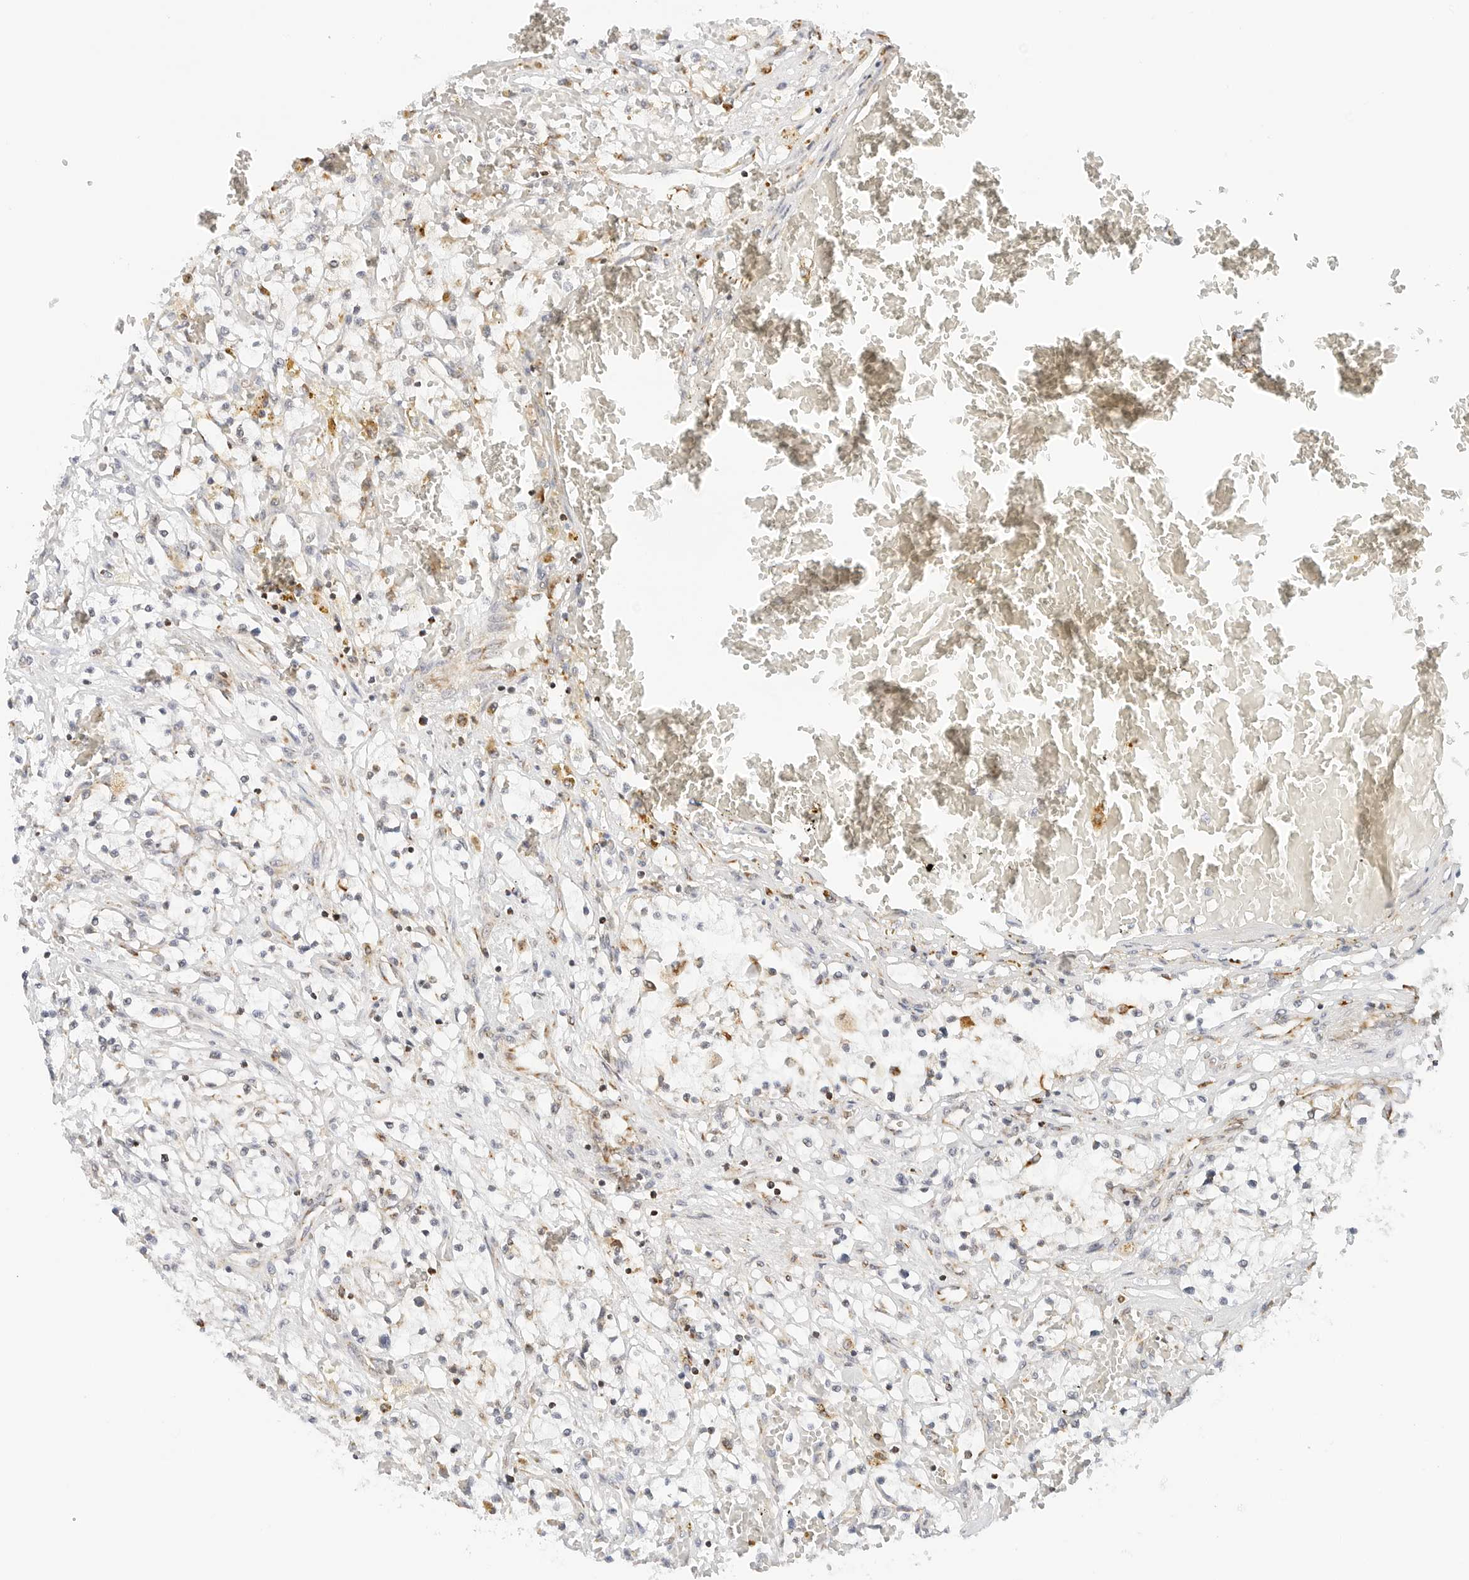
{"staining": {"intensity": "weak", "quantity": "25%-75%", "location": "cytoplasmic/membranous"}, "tissue": "renal cancer", "cell_type": "Tumor cells", "image_type": "cancer", "snomed": [{"axis": "morphology", "description": "Normal tissue, NOS"}, {"axis": "morphology", "description": "Adenocarcinoma, NOS"}, {"axis": "topography", "description": "Kidney"}], "caption": "High-magnification brightfield microscopy of renal cancer (adenocarcinoma) stained with DAB (3,3'-diaminobenzidine) (brown) and counterstained with hematoxylin (blue). tumor cells exhibit weak cytoplasmic/membranous staining is appreciated in approximately25%-75% of cells.", "gene": "ATL1", "patient": {"sex": "male", "age": 68}}